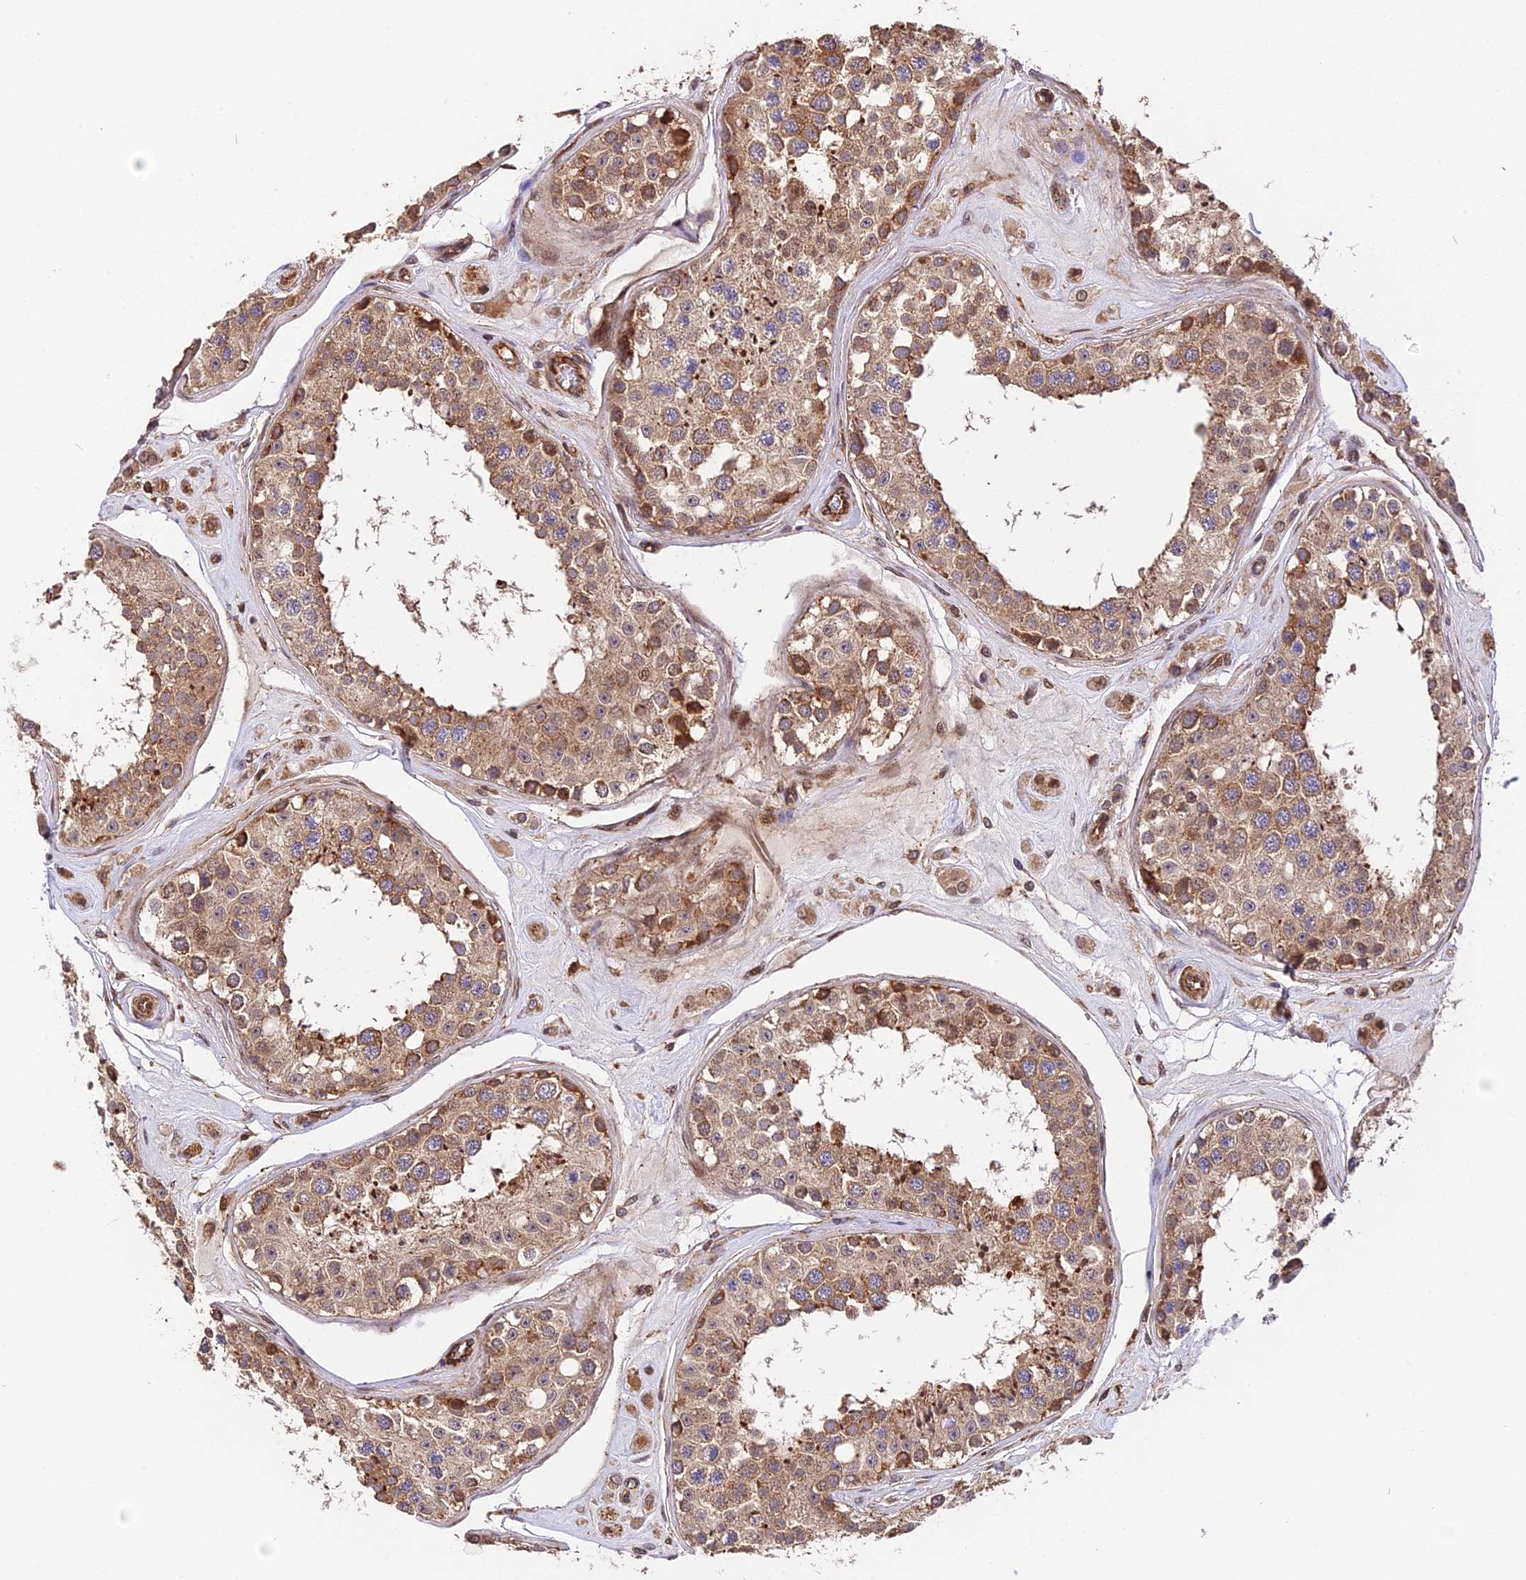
{"staining": {"intensity": "strong", "quantity": ">75%", "location": "cytoplasmic/membranous"}, "tissue": "testis", "cell_type": "Cells in seminiferous ducts", "image_type": "normal", "snomed": [{"axis": "morphology", "description": "Normal tissue, NOS"}, {"axis": "topography", "description": "Testis"}], "caption": "Immunohistochemical staining of unremarkable testis exhibits >75% levels of strong cytoplasmic/membranous protein expression in approximately >75% of cells in seminiferous ducts.", "gene": "HERPUD1", "patient": {"sex": "male", "age": 25}}